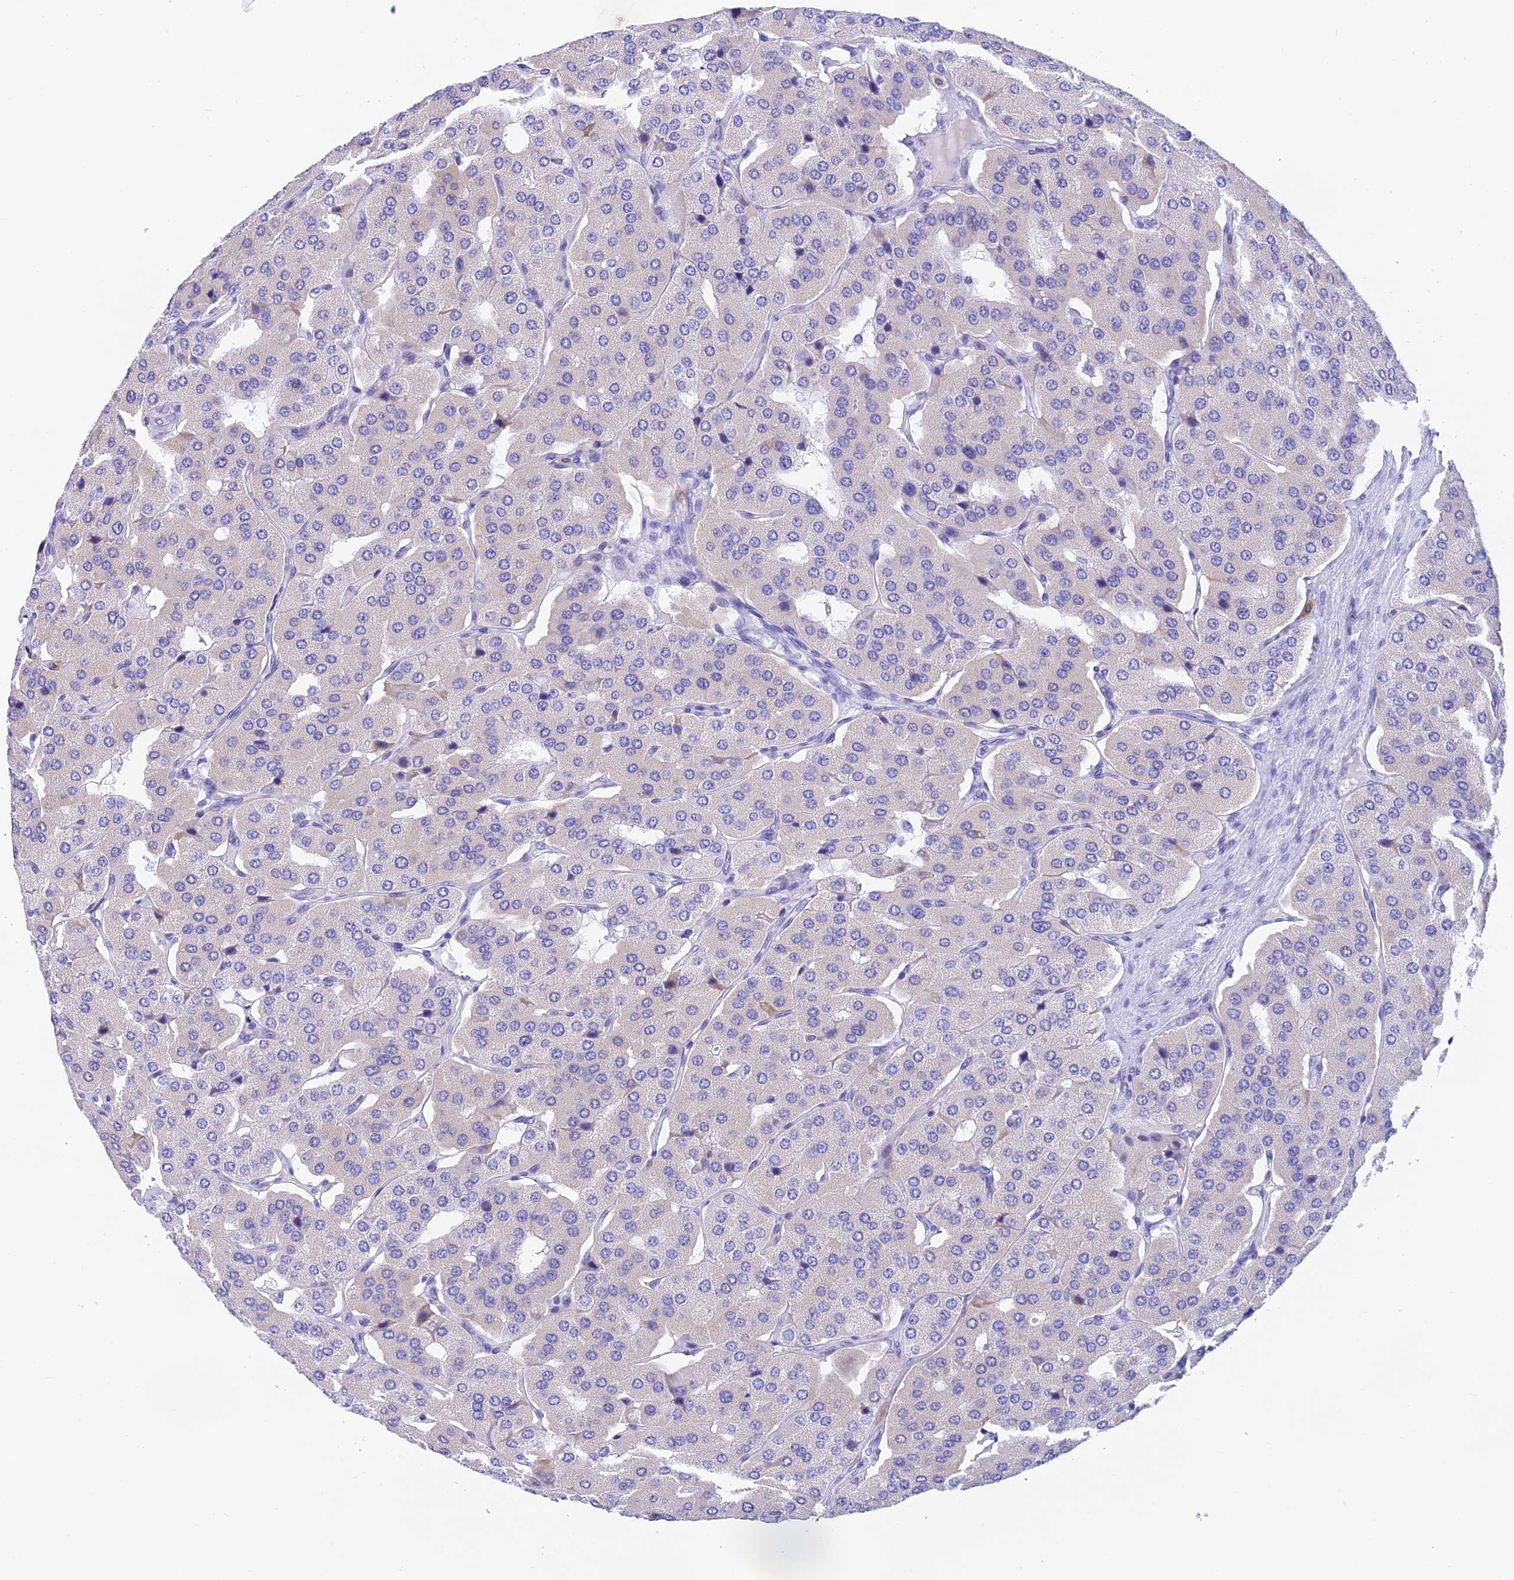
{"staining": {"intensity": "negative", "quantity": "none", "location": "none"}, "tissue": "parathyroid gland", "cell_type": "Glandular cells", "image_type": "normal", "snomed": [{"axis": "morphology", "description": "Normal tissue, NOS"}, {"axis": "morphology", "description": "Adenoma, NOS"}, {"axis": "topography", "description": "Parathyroid gland"}], "caption": "This is an immunohistochemistry (IHC) image of benign parathyroid gland. There is no expression in glandular cells.", "gene": "KDELR3", "patient": {"sex": "female", "age": 86}}